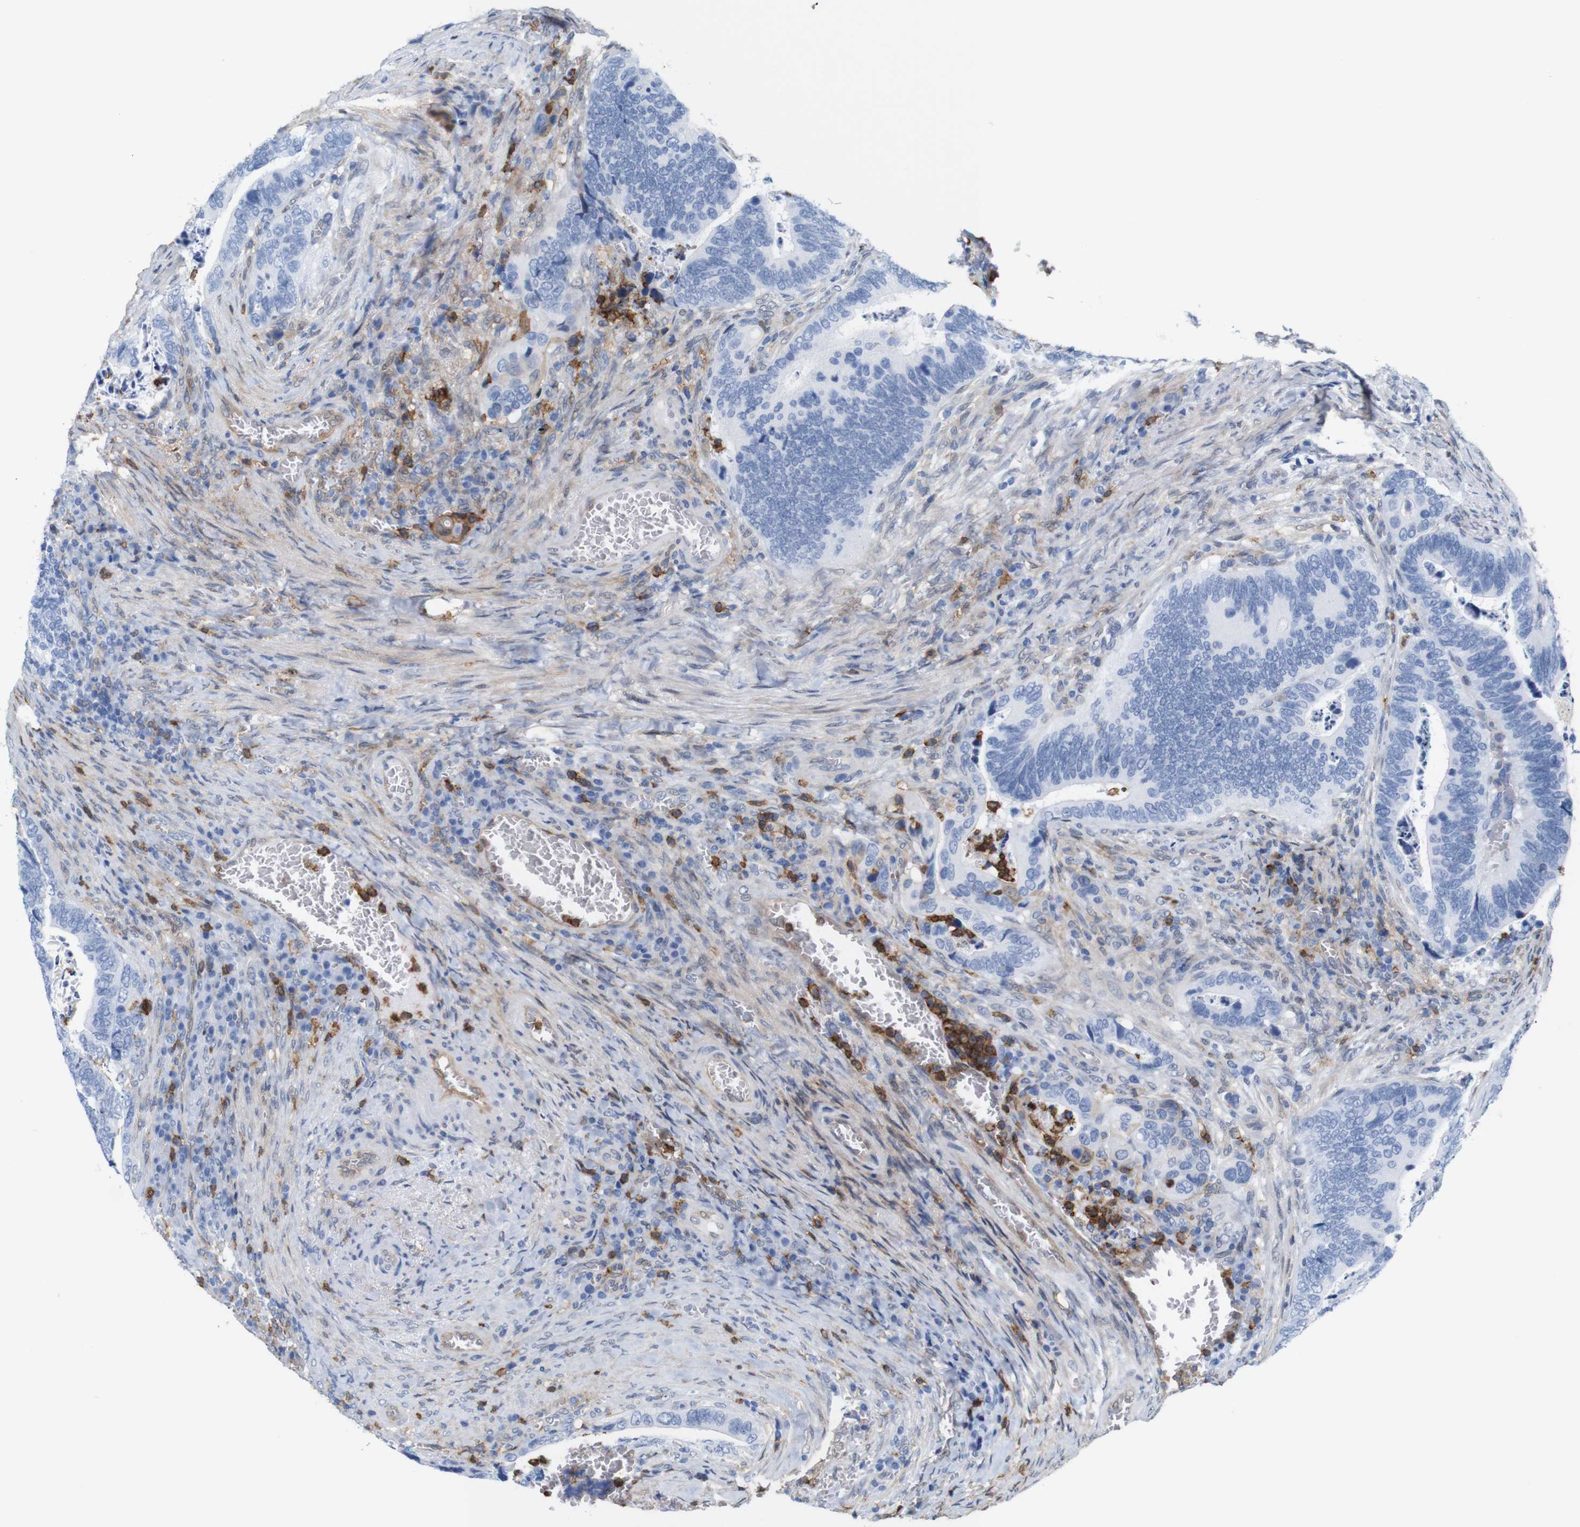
{"staining": {"intensity": "negative", "quantity": "none", "location": "none"}, "tissue": "colorectal cancer", "cell_type": "Tumor cells", "image_type": "cancer", "snomed": [{"axis": "morphology", "description": "Adenocarcinoma, NOS"}, {"axis": "topography", "description": "Colon"}], "caption": "Tumor cells show no significant positivity in adenocarcinoma (colorectal).", "gene": "ANXA1", "patient": {"sex": "male", "age": 72}}